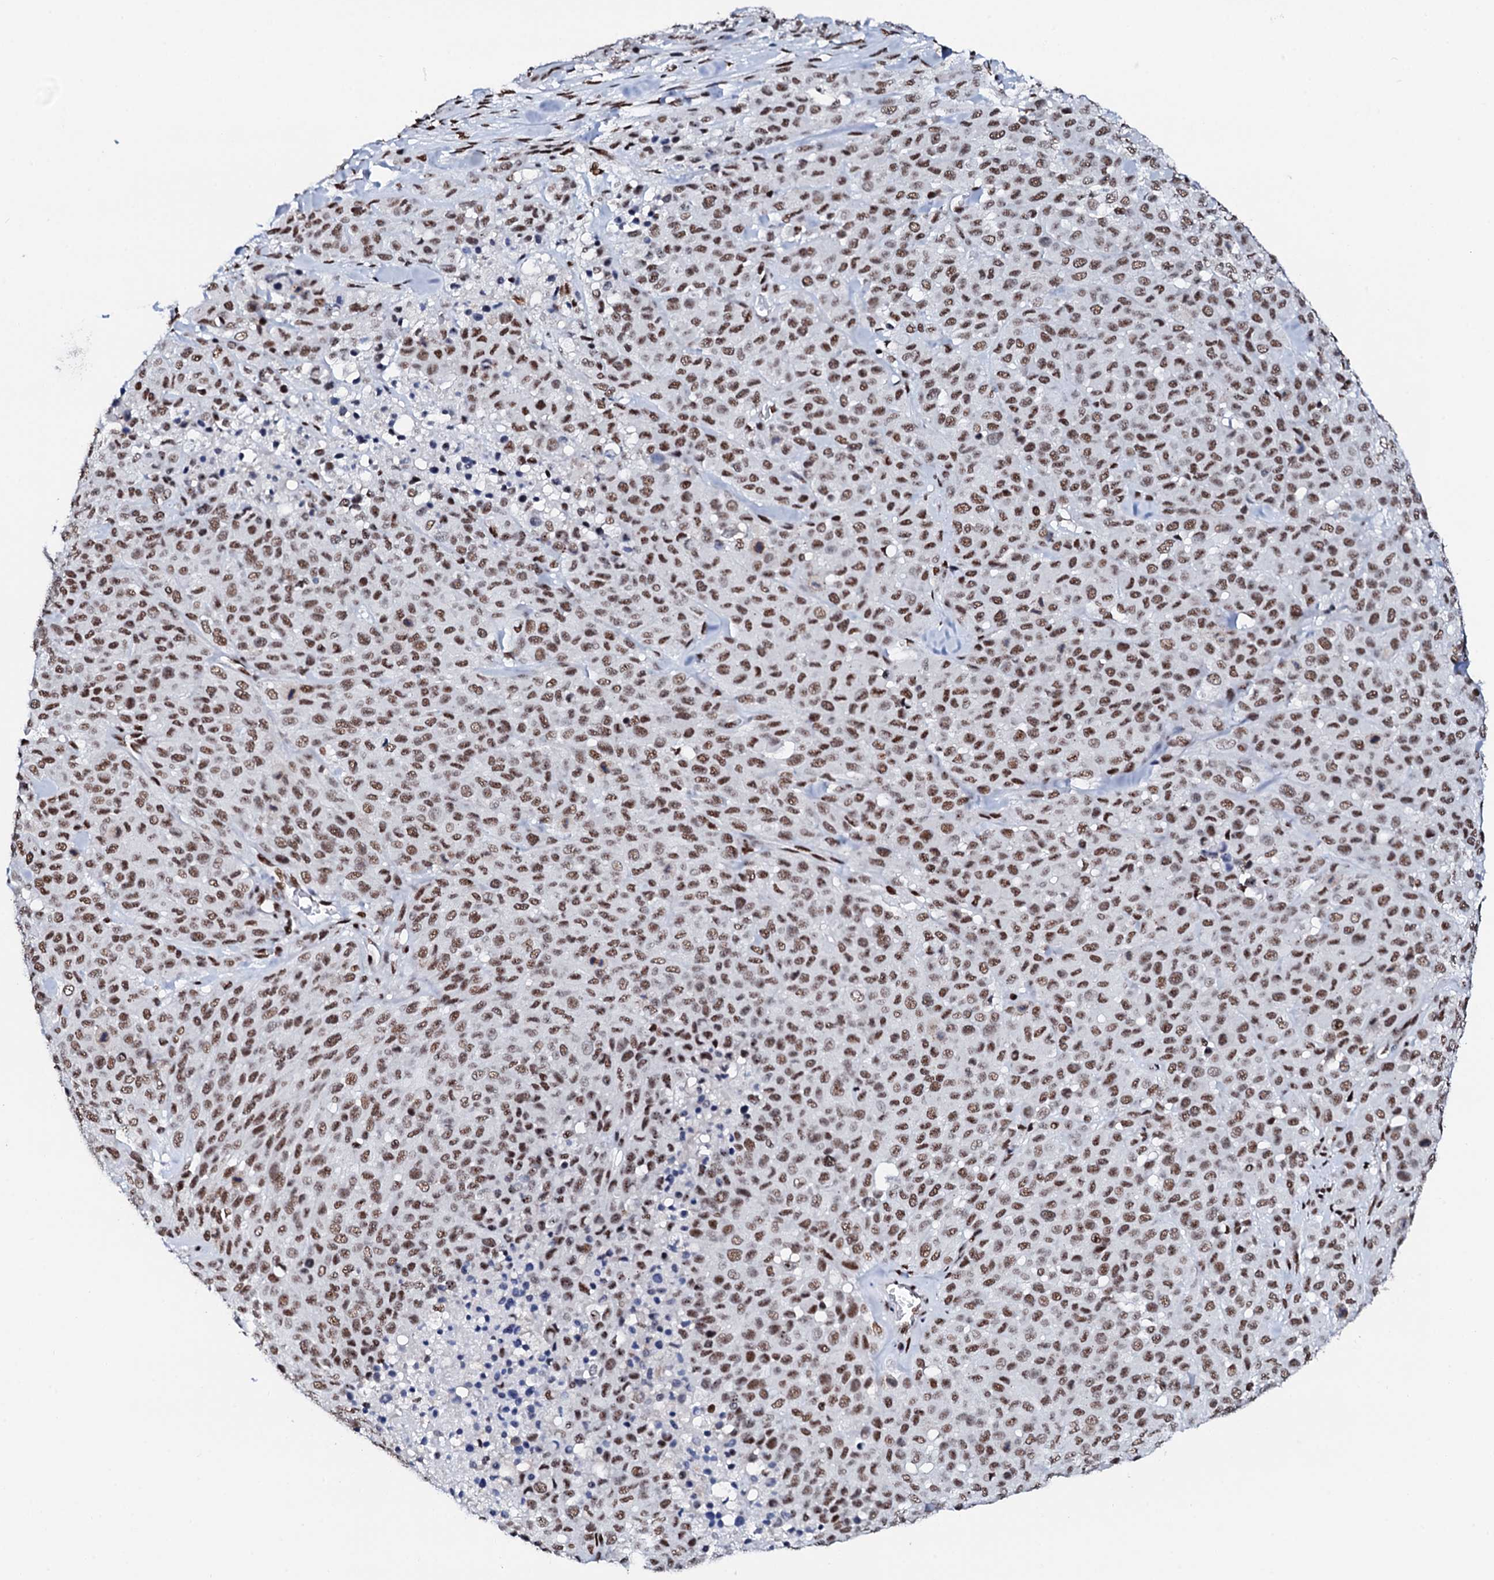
{"staining": {"intensity": "moderate", "quantity": ">75%", "location": "nuclear"}, "tissue": "melanoma", "cell_type": "Tumor cells", "image_type": "cancer", "snomed": [{"axis": "morphology", "description": "Malignant melanoma, Metastatic site"}, {"axis": "topography", "description": "Skin"}], "caption": "The histopathology image reveals a brown stain indicating the presence of a protein in the nuclear of tumor cells in melanoma. (DAB = brown stain, brightfield microscopy at high magnification).", "gene": "NKAPD1", "patient": {"sex": "female", "age": 81}}